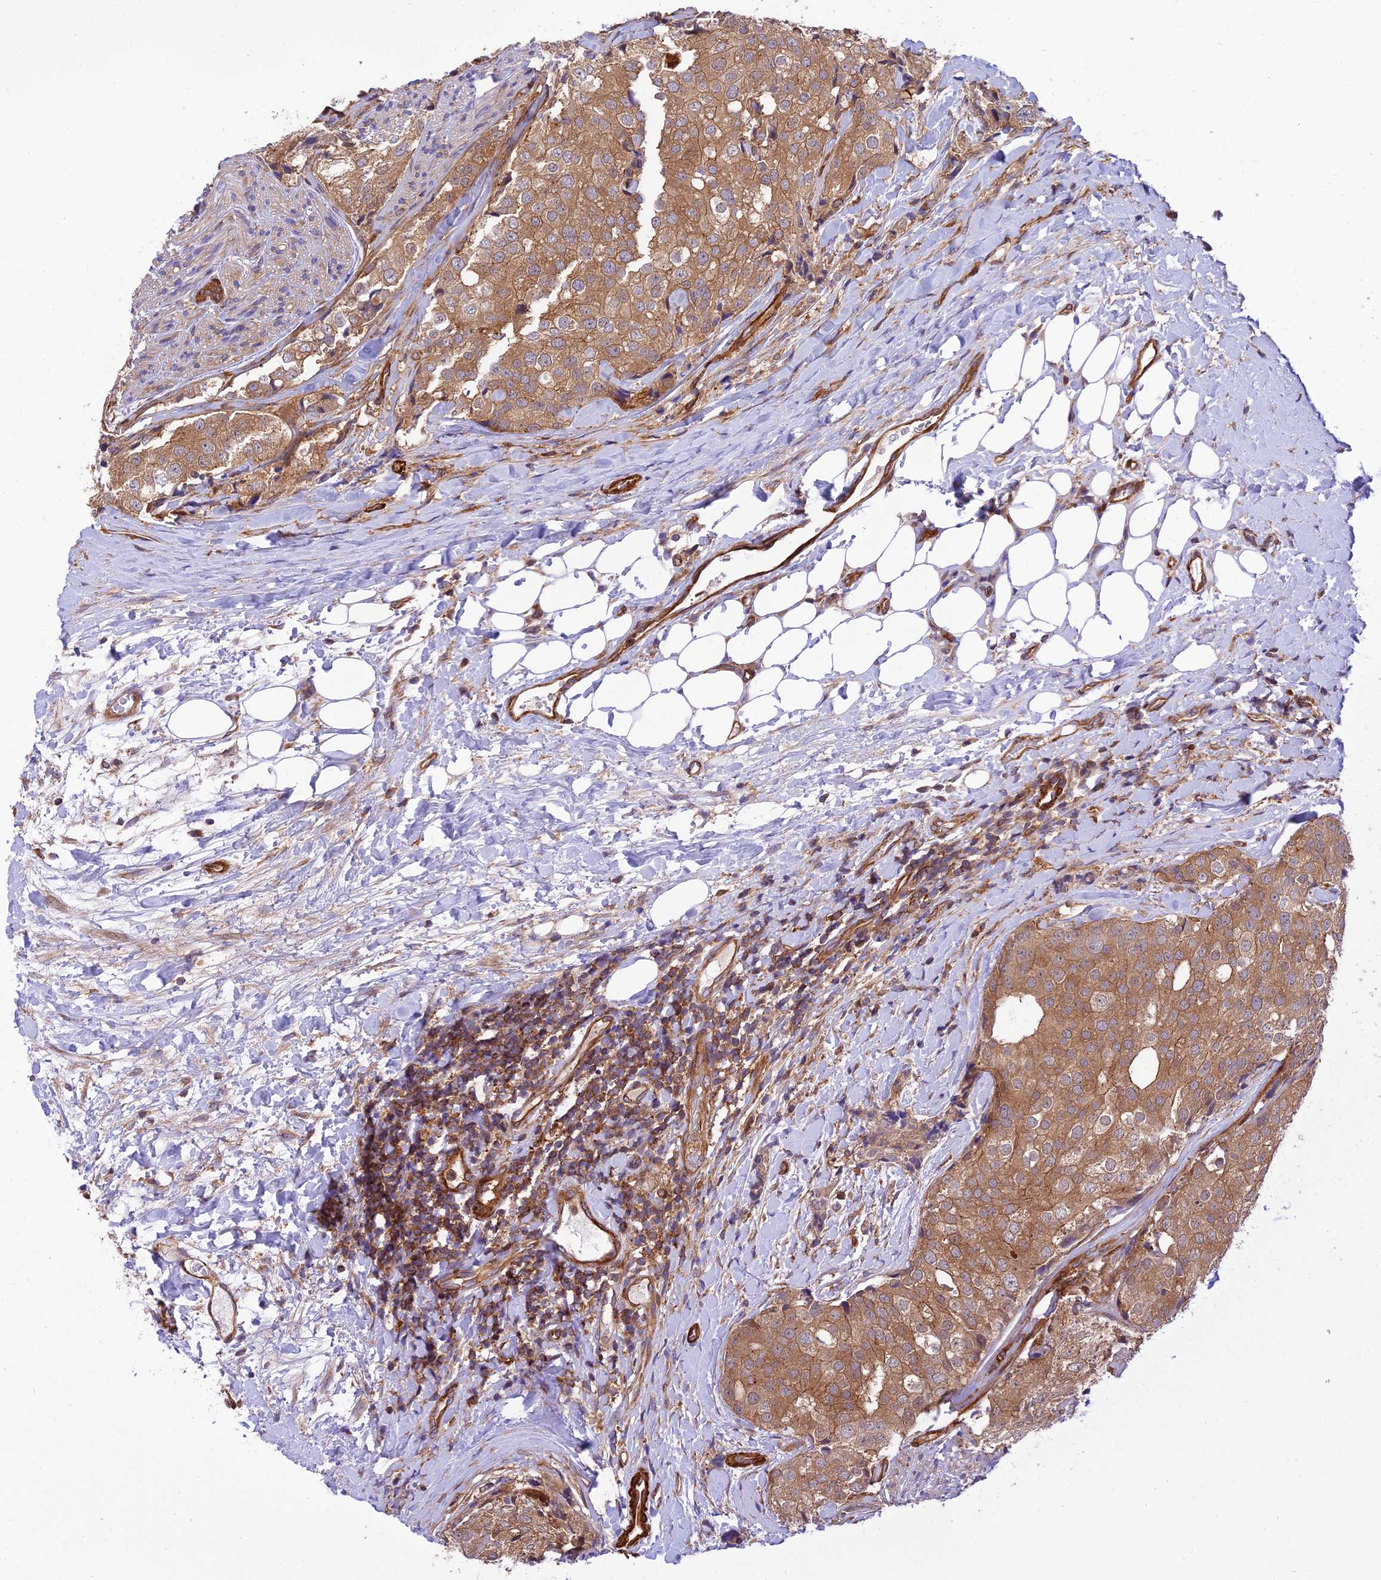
{"staining": {"intensity": "moderate", "quantity": ">75%", "location": "cytoplasmic/membranous"}, "tissue": "prostate cancer", "cell_type": "Tumor cells", "image_type": "cancer", "snomed": [{"axis": "morphology", "description": "Adenocarcinoma, High grade"}, {"axis": "topography", "description": "Prostate"}], "caption": "The immunohistochemical stain labels moderate cytoplasmic/membranous positivity in tumor cells of prostate cancer tissue.", "gene": "EVI5L", "patient": {"sex": "male", "age": 49}}